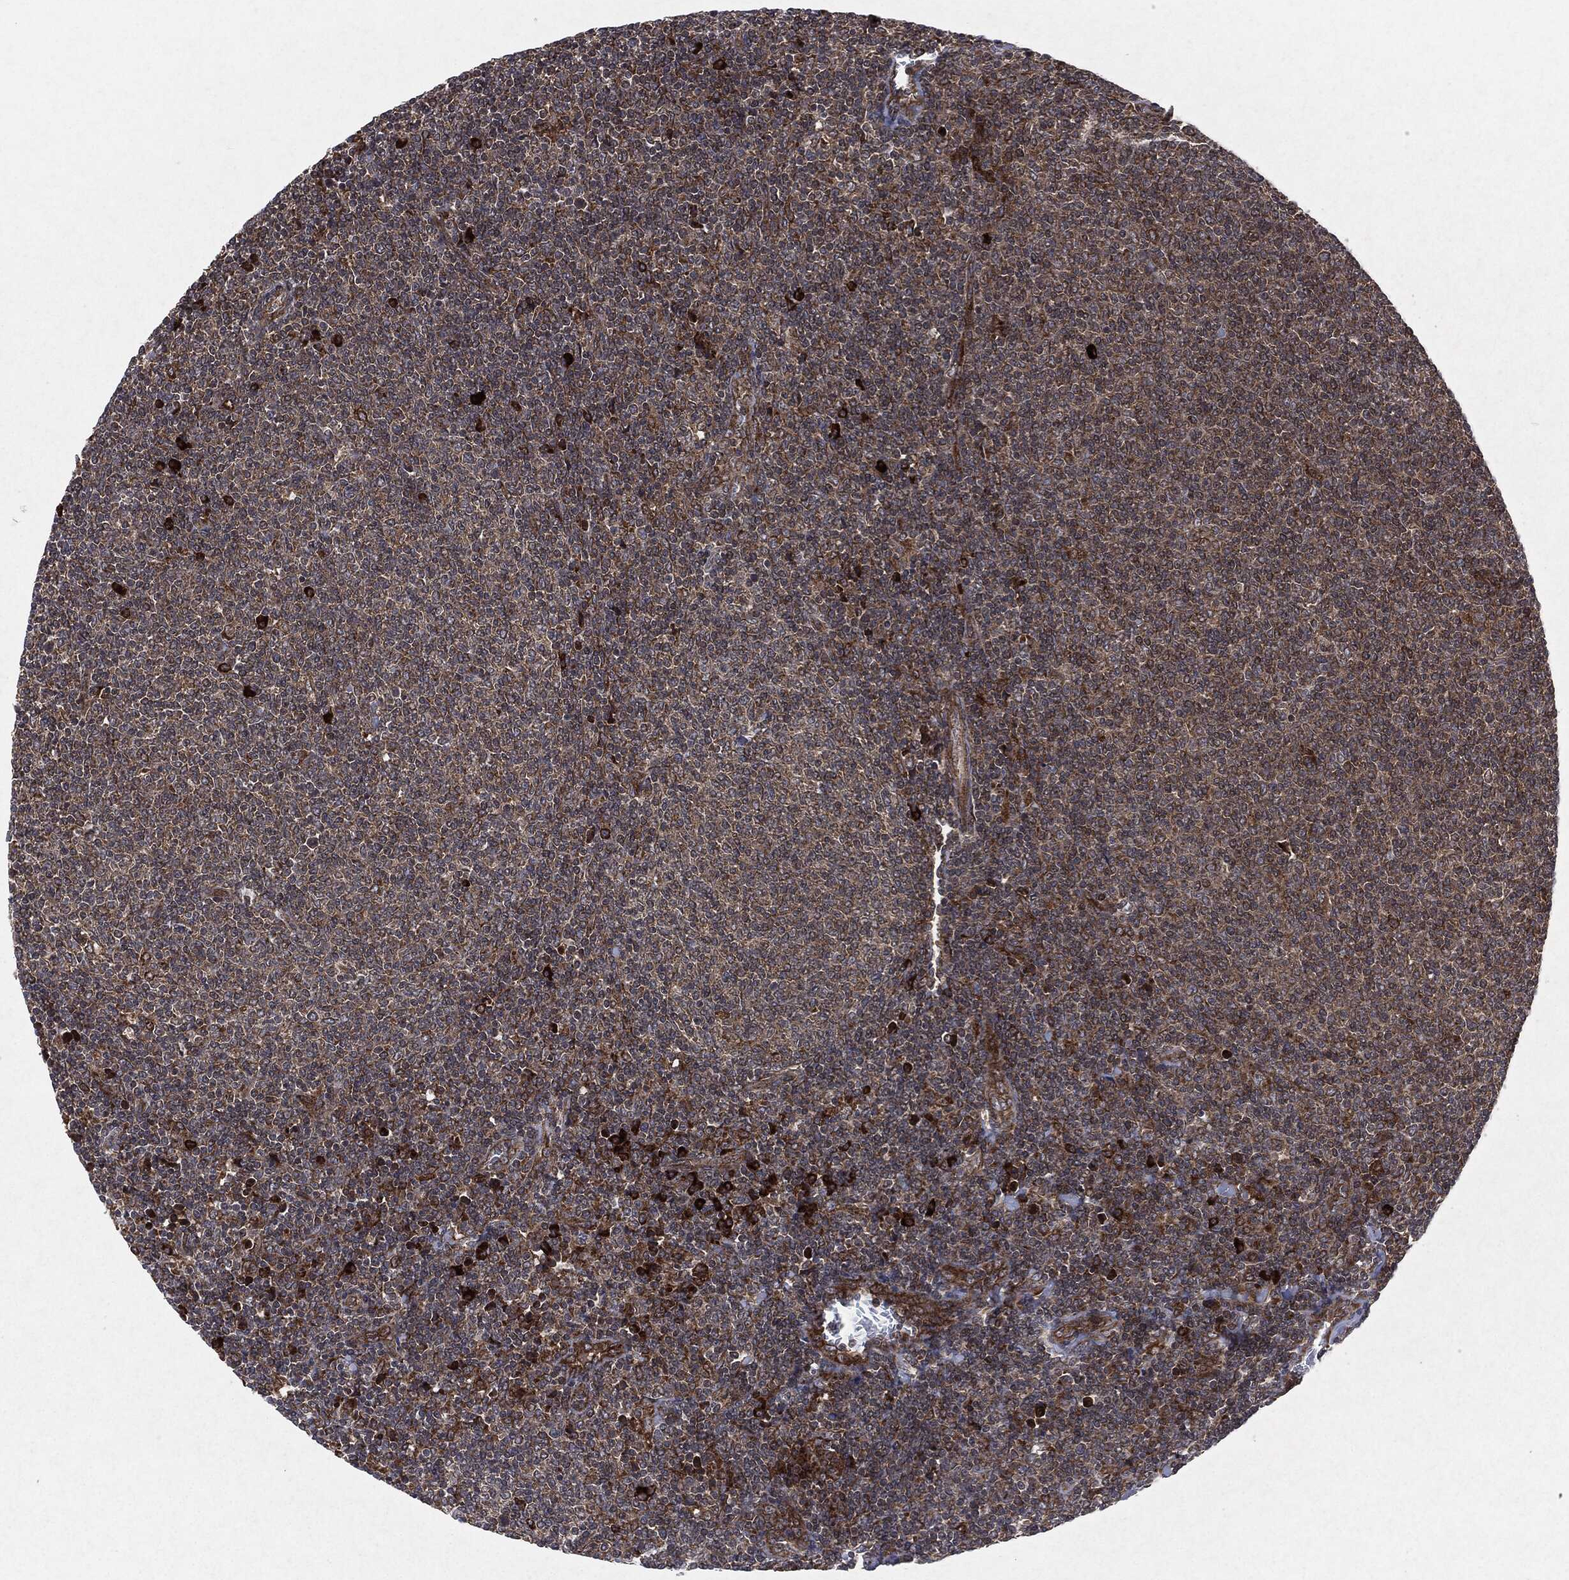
{"staining": {"intensity": "moderate", "quantity": "25%-75%", "location": "cytoplasmic/membranous"}, "tissue": "lymphoma", "cell_type": "Tumor cells", "image_type": "cancer", "snomed": [{"axis": "morphology", "description": "Malignant lymphoma, non-Hodgkin's type, Low grade"}, {"axis": "topography", "description": "Lymph node"}], "caption": "A medium amount of moderate cytoplasmic/membranous staining is identified in about 25%-75% of tumor cells in low-grade malignant lymphoma, non-Hodgkin's type tissue.", "gene": "RAF1", "patient": {"sex": "male", "age": 52}}